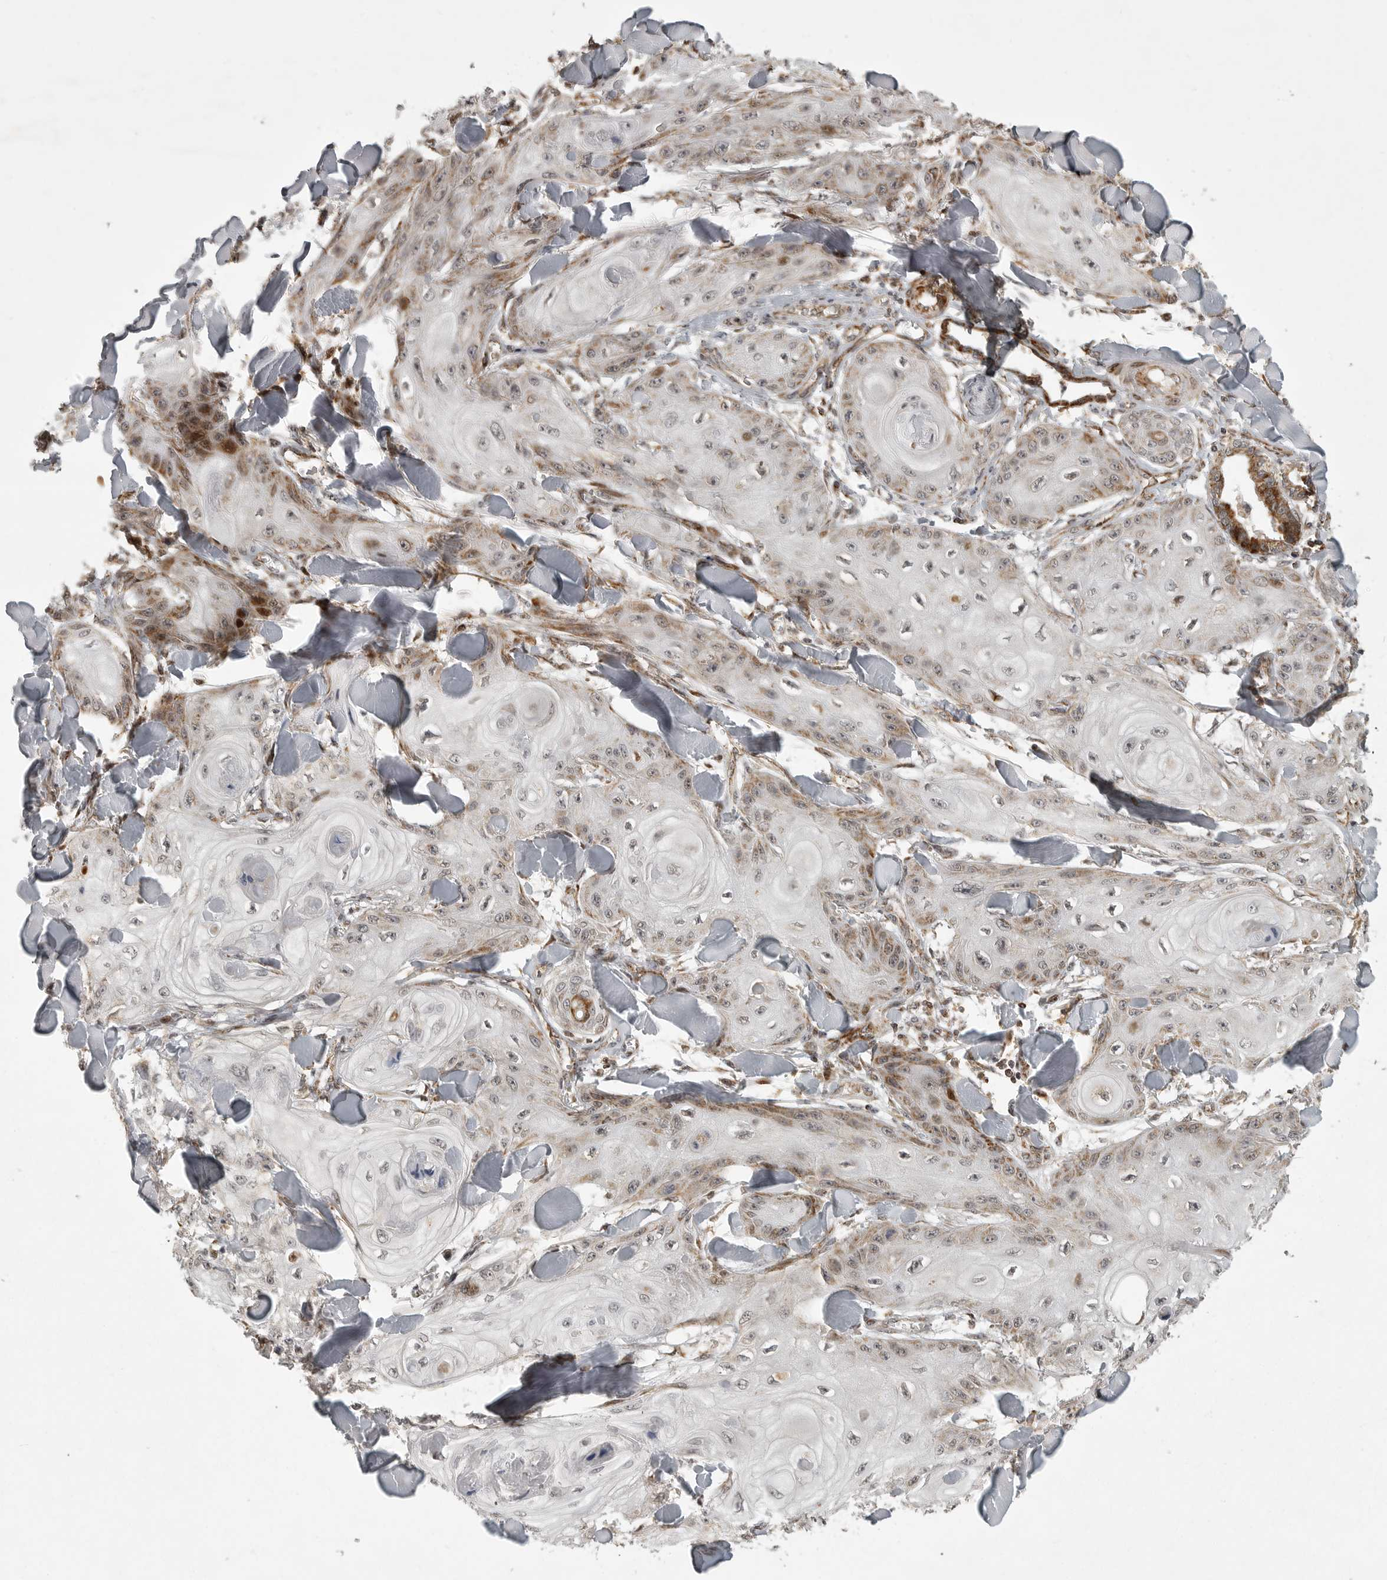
{"staining": {"intensity": "moderate", "quantity": "25%-75%", "location": "cytoplasmic/membranous"}, "tissue": "skin cancer", "cell_type": "Tumor cells", "image_type": "cancer", "snomed": [{"axis": "morphology", "description": "Squamous cell carcinoma, NOS"}, {"axis": "topography", "description": "Skin"}], "caption": "An IHC histopathology image of neoplastic tissue is shown. Protein staining in brown labels moderate cytoplasmic/membranous positivity in skin squamous cell carcinoma within tumor cells.", "gene": "NARS2", "patient": {"sex": "male", "age": 74}}